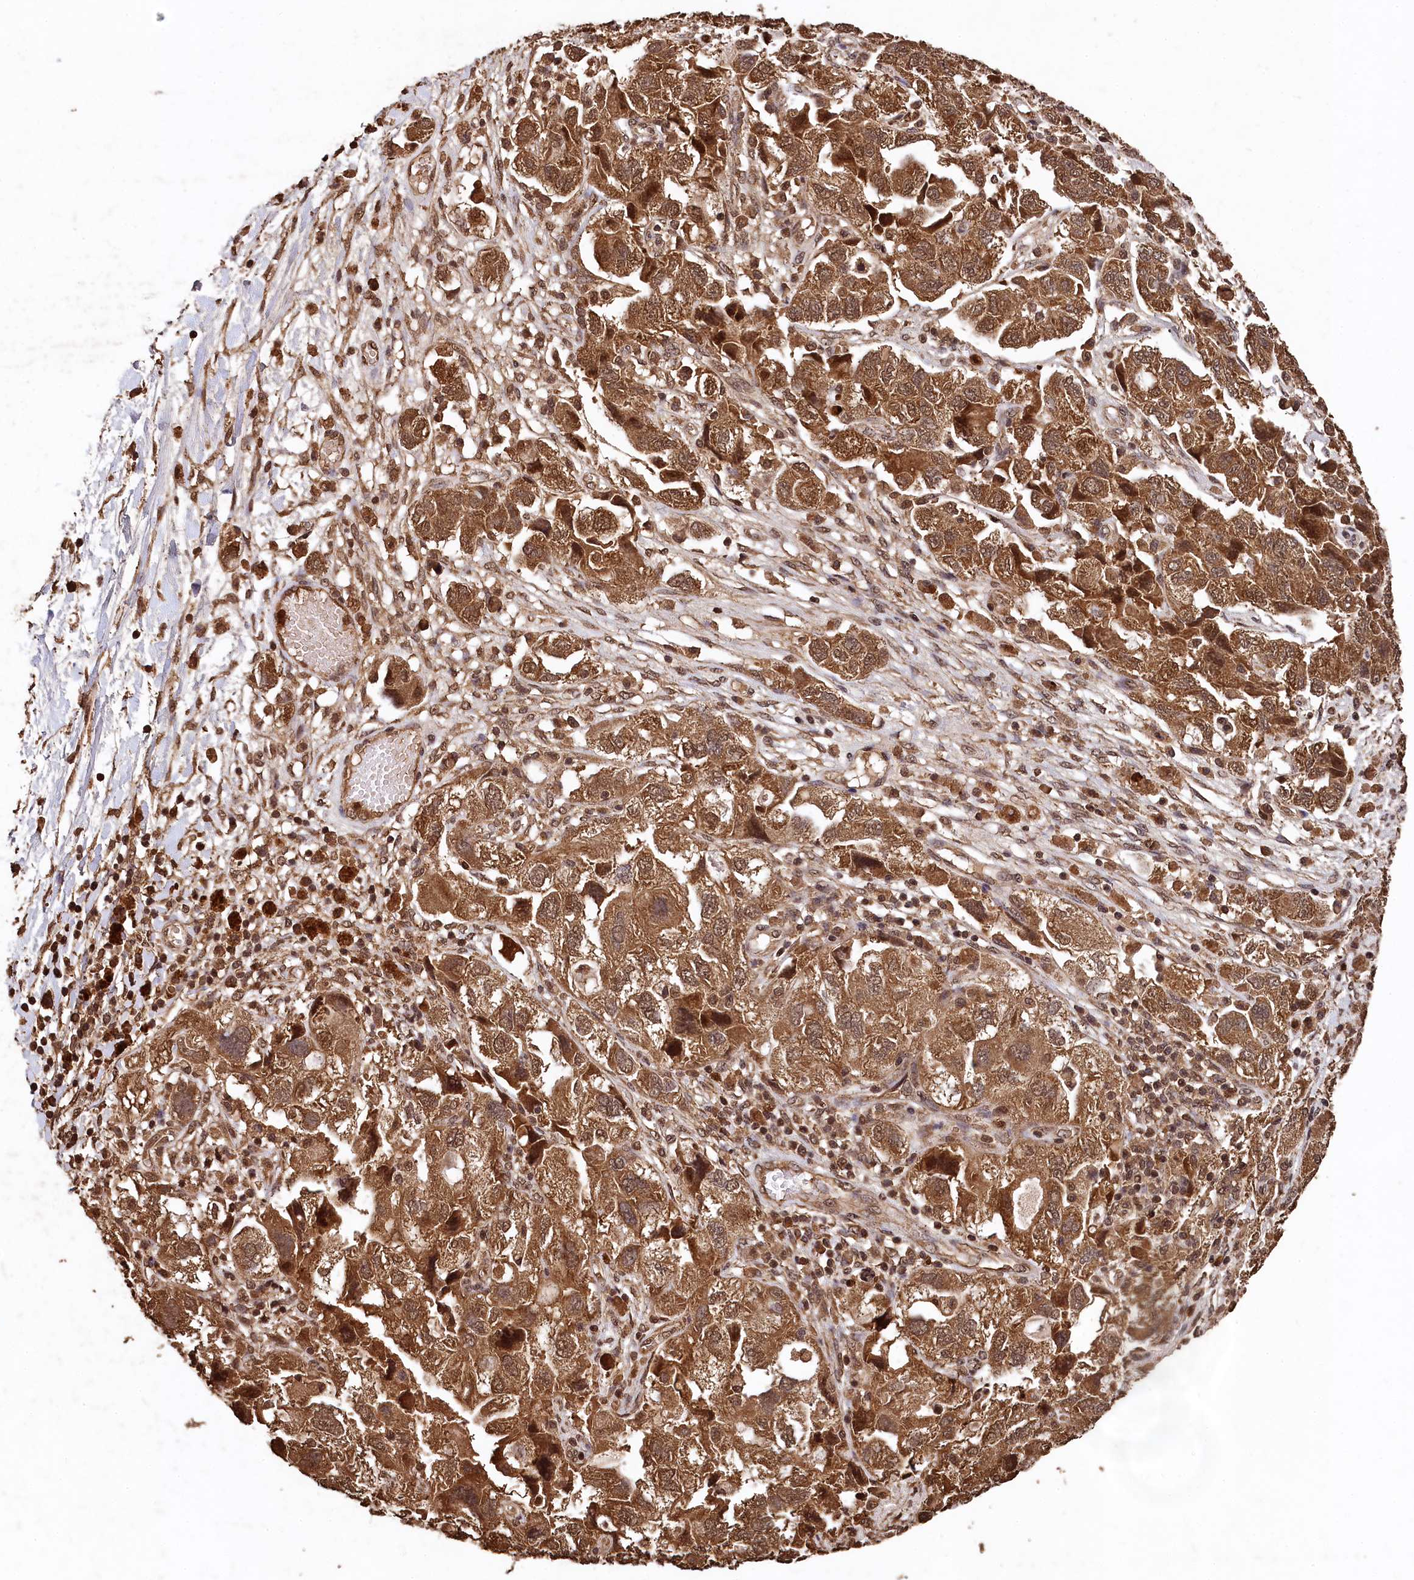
{"staining": {"intensity": "moderate", "quantity": ">75%", "location": "cytoplasmic/membranous,nuclear"}, "tissue": "ovarian cancer", "cell_type": "Tumor cells", "image_type": "cancer", "snomed": [{"axis": "morphology", "description": "Carcinoma, NOS"}, {"axis": "morphology", "description": "Cystadenocarcinoma, serous, NOS"}, {"axis": "topography", "description": "Ovary"}], "caption": "Immunohistochemistry staining of serous cystadenocarcinoma (ovarian), which demonstrates medium levels of moderate cytoplasmic/membranous and nuclear positivity in approximately >75% of tumor cells indicating moderate cytoplasmic/membranous and nuclear protein positivity. The staining was performed using DAB (3,3'-diaminobenzidine) (brown) for protein detection and nuclei were counterstained in hematoxylin (blue).", "gene": "CEP57L1", "patient": {"sex": "female", "age": 69}}